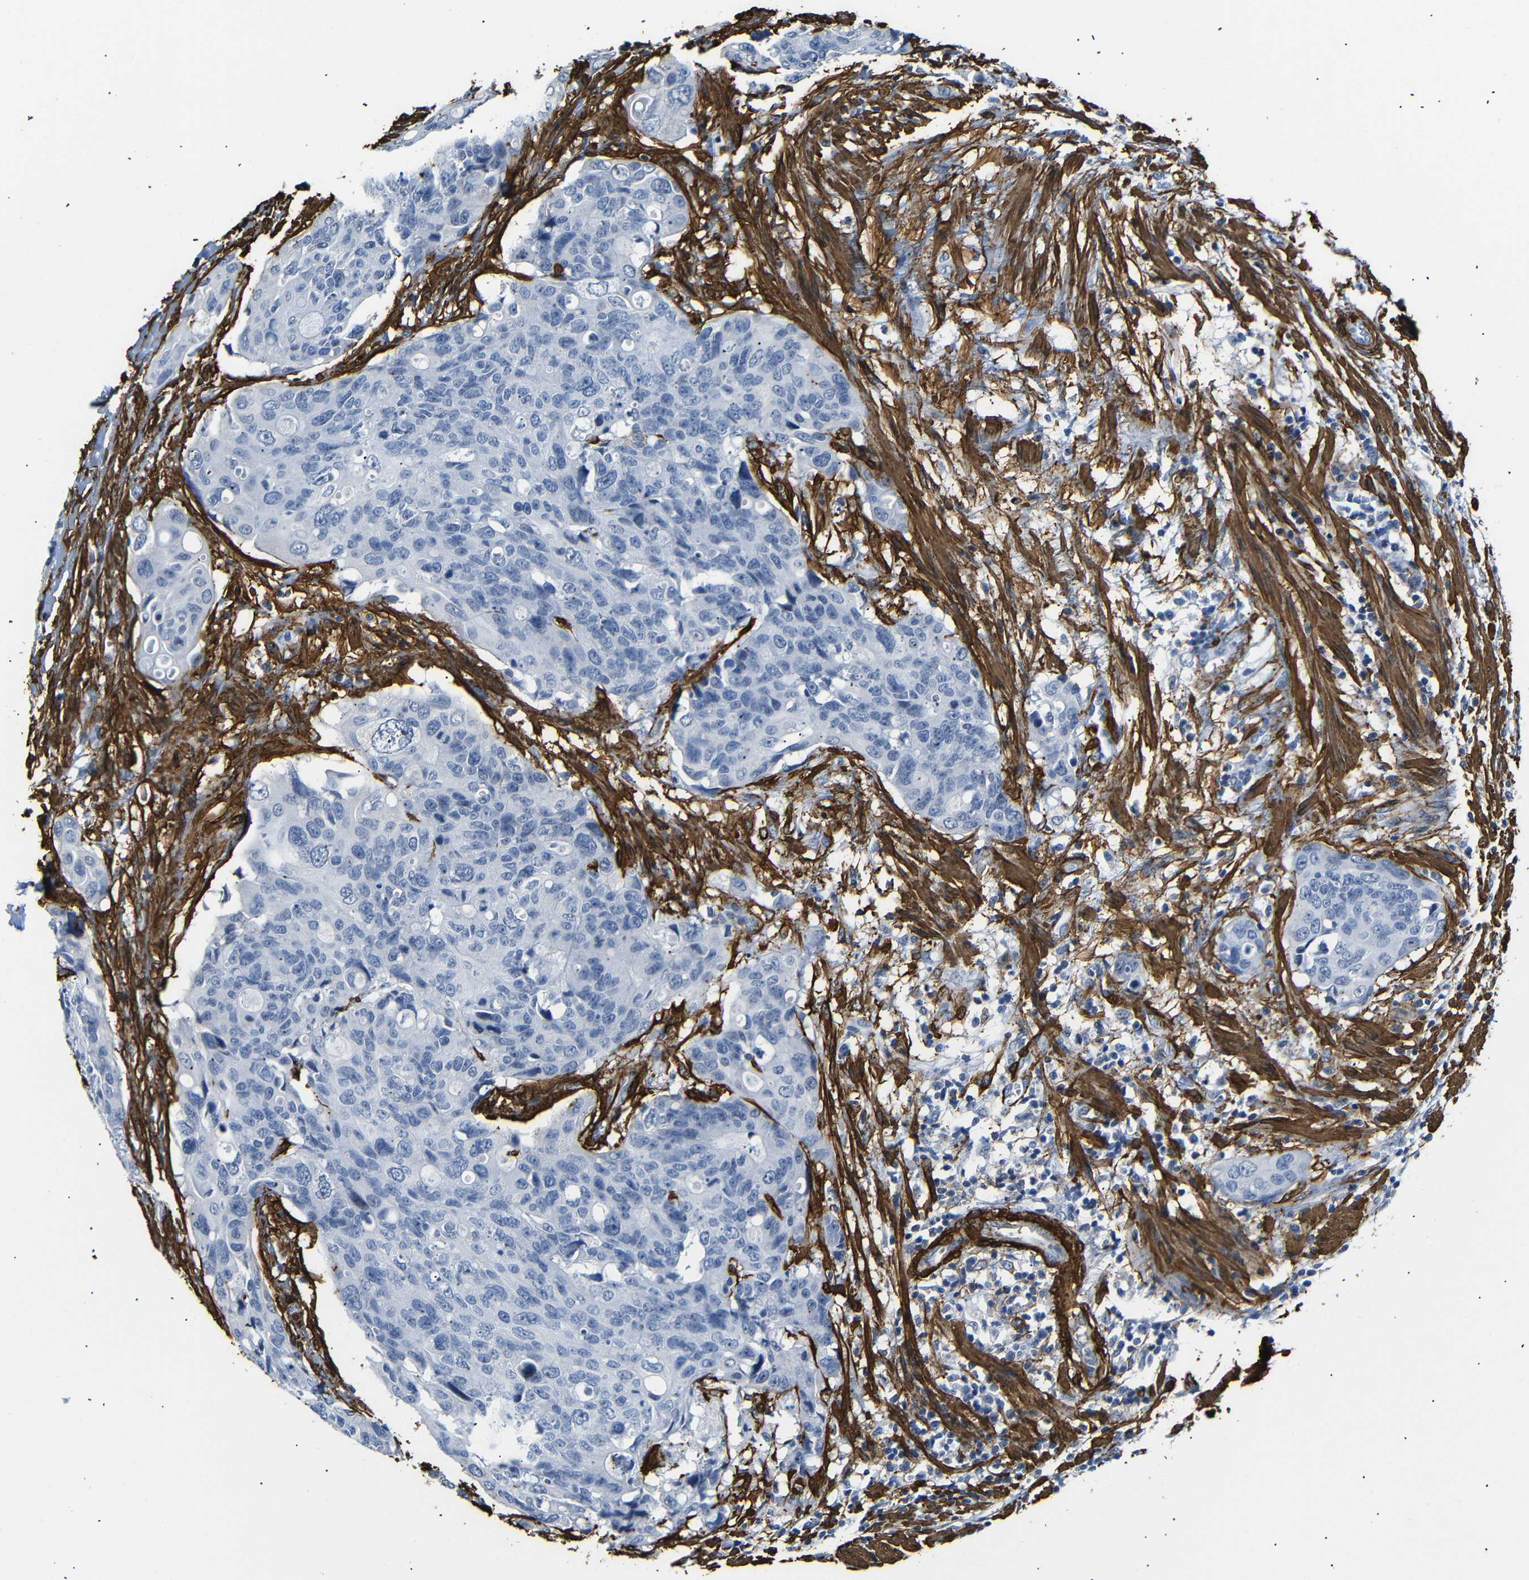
{"staining": {"intensity": "negative", "quantity": "none", "location": "none"}, "tissue": "colorectal cancer", "cell_type": "Tumor cells", "image_type": "cancer", "snomed": [{"axis": "morphology", "description": "Adenocarcinoma, NOS"}, {"axis": "topography", "description": "Colon"}], "caption": "Tumor cells show no significant protein expression in colorectal cancer.", "gene": "ACTA2", "patient": {"sex": "female", "age": 57}}